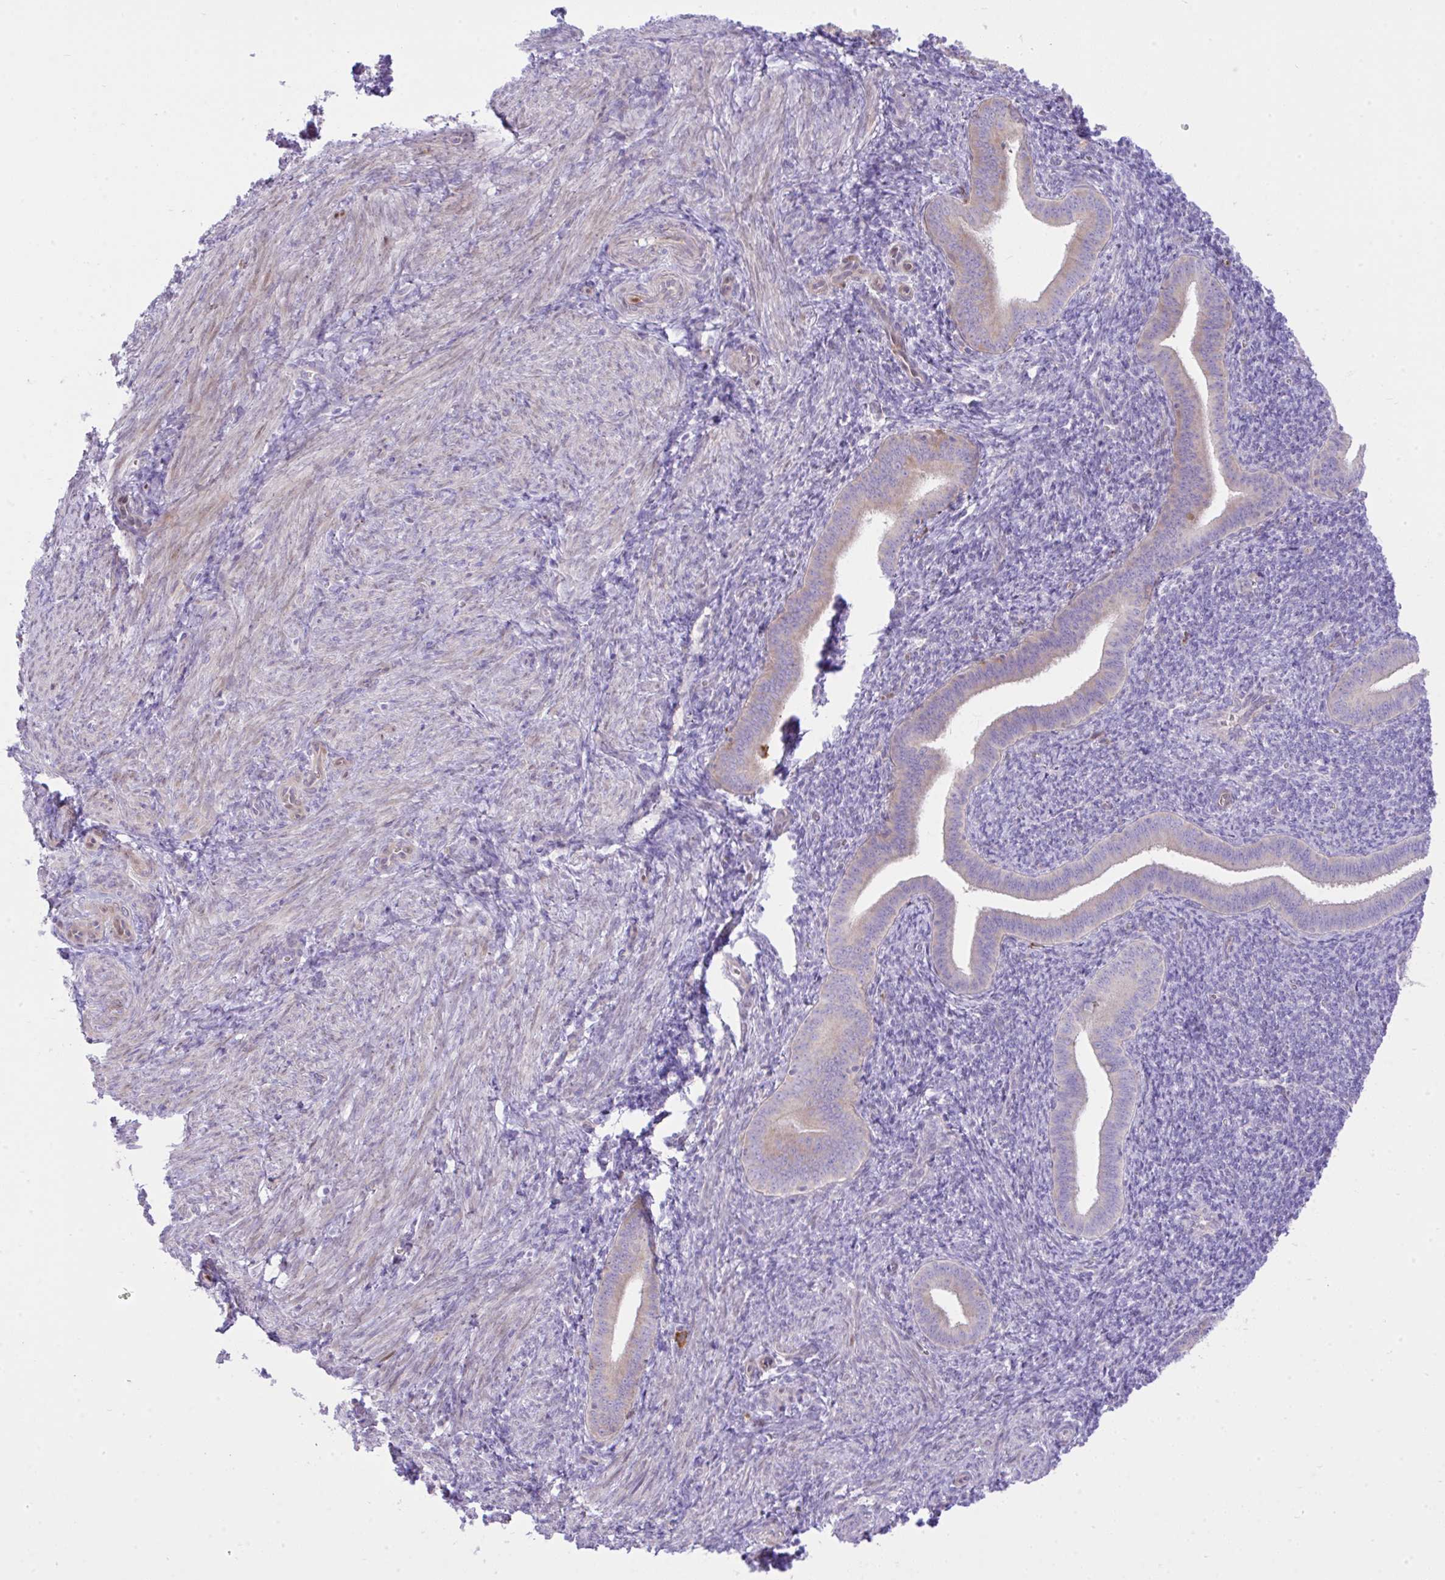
{"staining": {"intensity": "negative", "quantity": "none", "location": "none"}, "tissue": "endometrium", "cell_type": "Cells in endometrial stroma", "image_type": "normal", "snomed": [{"axis": "morphology", "description": "Normal tissue, NOS"}, {"axis": "topography", "description": "Endometrium"}], "caption": "A micrograph of human endometrium is negative for staining in cells in endometrial stroma. The staining is performed using DAB brown chromogen with nuclei counter-stained in using hematoxylin.", "gene": "EEF1A1", "patient": {"sex": "female", "age": 25}}